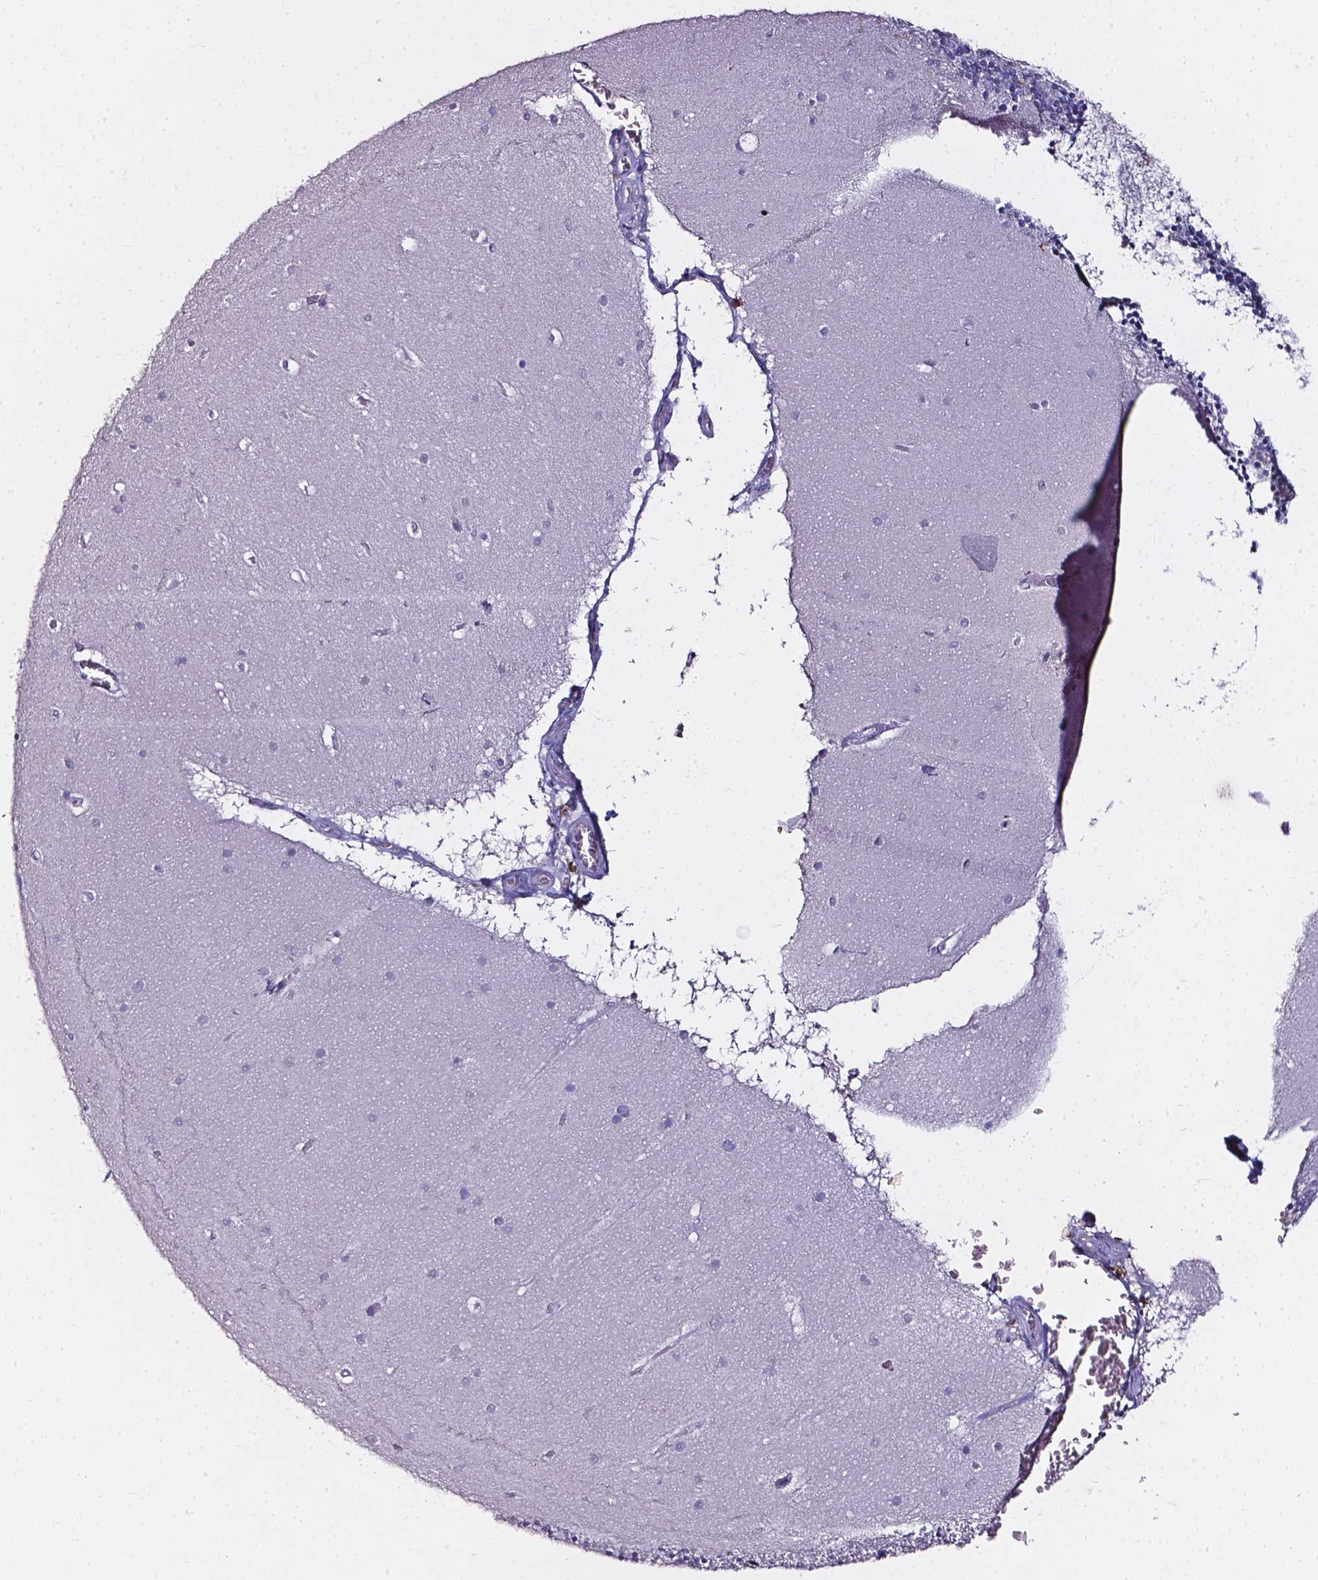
{"staining": {"intensity": "negative", "quantity": "none", "location": "none"}, "tissue": "cerebellum", "cell_type": "Cells in granular layer", "image_type": "normal", "snomed": [{"axis": "morphology", "description": "Normal tissue, NOS"}, {"axis": "topography", "description": "Cerebellum"}], "caption": "High magnification brightfield microscopy of benign cerebellum stained with DAB (brown) and counterstained with hematoxylin (blue): cells in granular layer show no significant expression. Brightfield microscopy of IHC stained with DAB (3,3'-diaminobenzidine) (brown) and hematoxylin (blue), captured at high magnification.", "gene": "AKR1B10", "patient": {"sex": "male", "age": 70}}